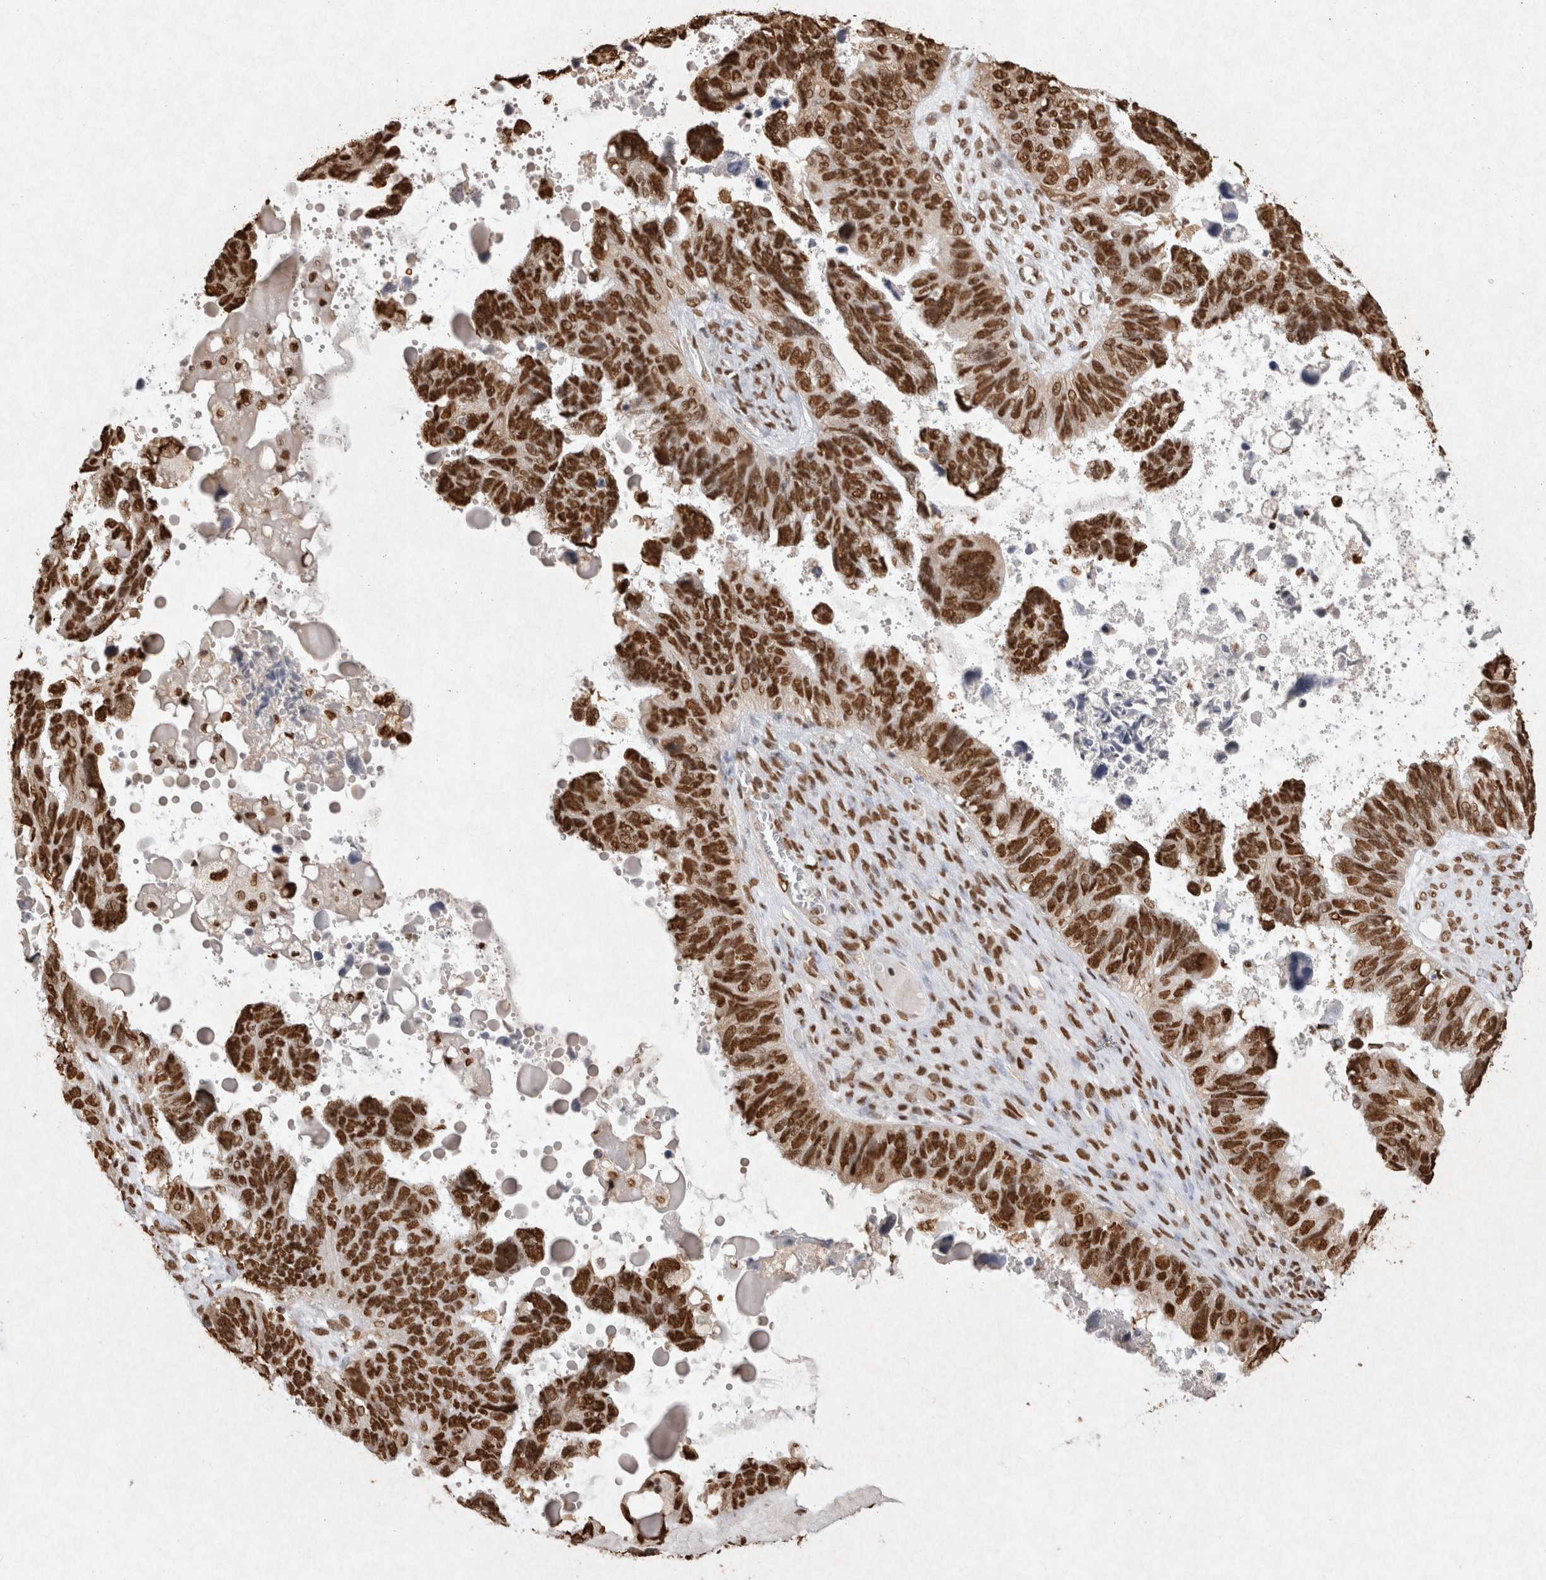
{"staining": {"intensity": "strong", "quantity": ">75%", "location": "nuclear"}, "tissue": "ovarian cancer", "cell_type": "Tumor cells", "image_type": "cancer", "snomed": [{"axis": "morphology", "description": "Cystadenocarcinoma, serous, NOS"}, {"axis": "topography", "description": "Ovary"}], "caption": "Strong nuclear staining for a protein is seen in approximately >75% of tumor cells of ovarian cancer (serous cystadenocarcinoma) using immunohistochemistry.", "gene": "HDGF", "patient": {"sex": "female", "age": 79}}